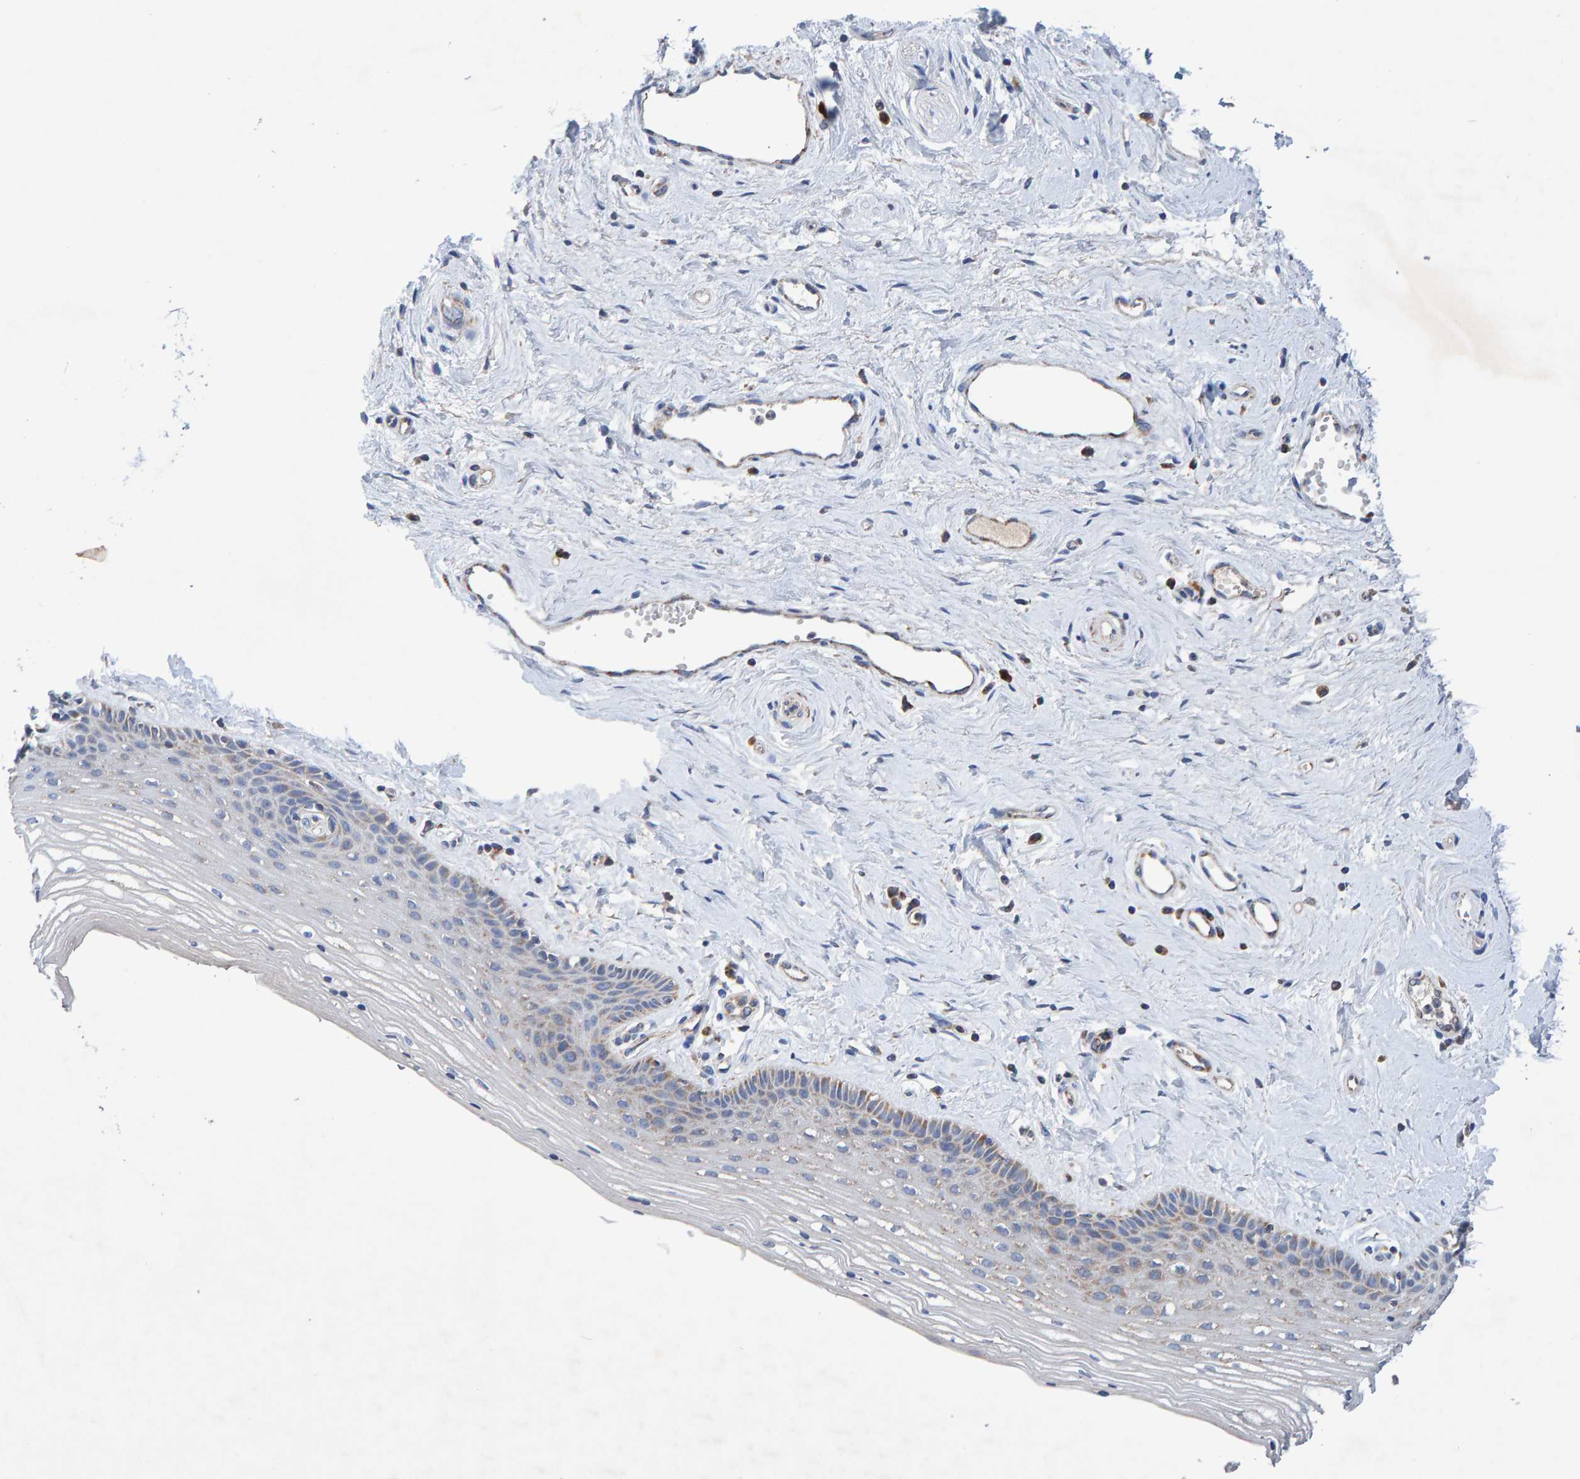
{"staining": {"intensity": "negative", "quantity": "none", "location": "none"}, "tissue": "vagina", "cell_type": "Squamous epithelial cells", "image_type": "normal", "snomed": [{"axis": "morphology", "description": "Normal tissue, NOS"}, {"axis": "topography", "description": "Vagina"}], "caption": "An IHC micrograph of normal vagina is shown. There is no staining in squamous epithelial cells of vagina. (Brightfield microscopy of DAB (3,3'-diaminobenzidine) IHC at high magnification).", "gene": "EFR3A", "patient": {"sex": "female", "age": 46}}